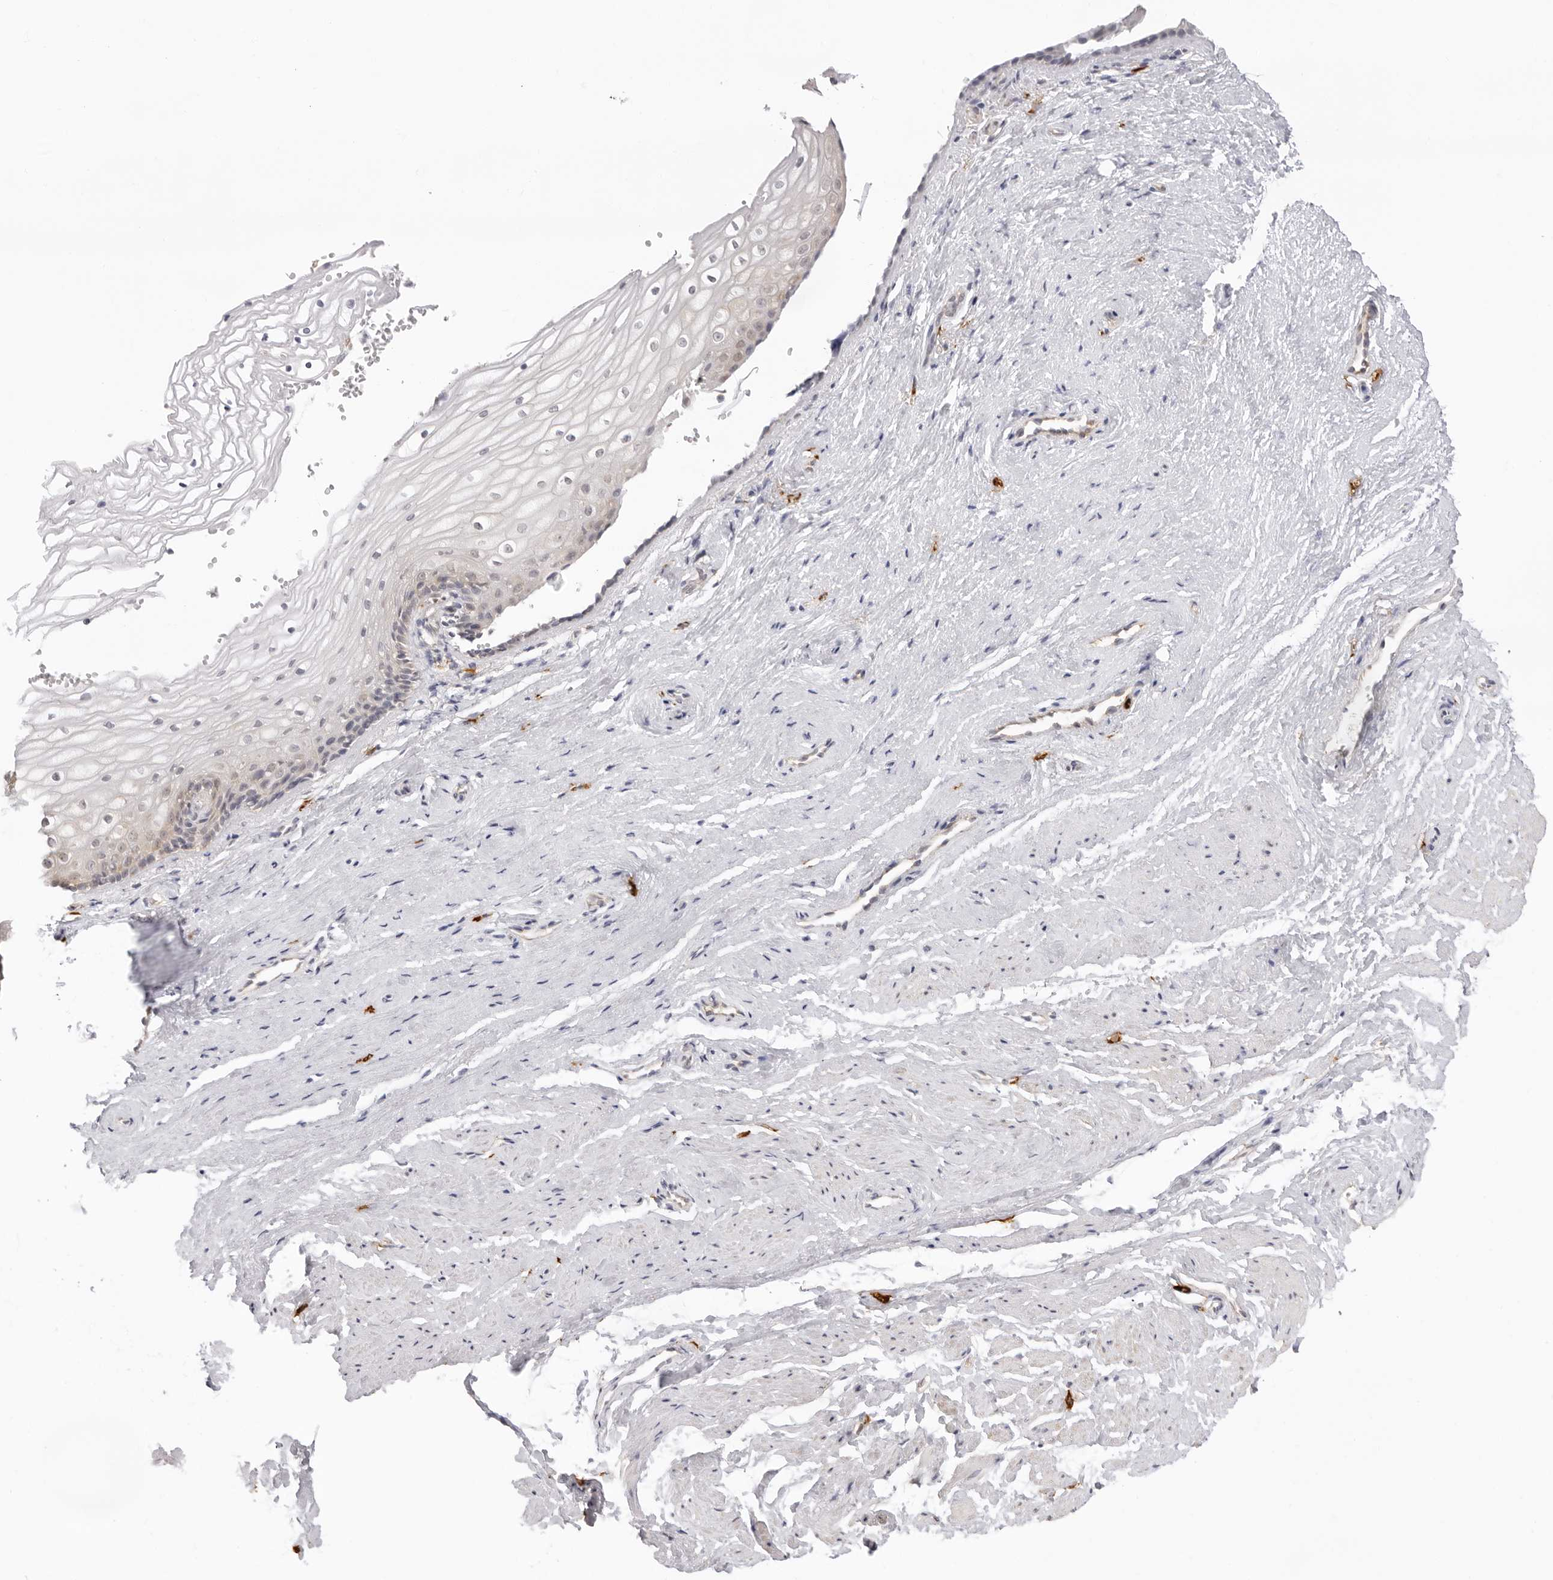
{"staining": {"intensity": "weak", "quantity": "<25%", "location": "cytoplasmic/membranous"}, "tissue": "vagina", "cell_type": "Squamous epithelial cells", "image_type": "normal", "snomed": [{"axis": "morphology", "description": "Normal tissue, NOS"}, {"axis": "topography", "description": "Vagina"}], "caption": "This histopathology image is of normal vagina stained with immunohistochemistry (IHC) to label a protein in brown with the nuclei are counter-stained blue. There is no expression in squamous epithelial cells.", "gene": "FDPS", "patient": {"sex": "female", "age": 46}}